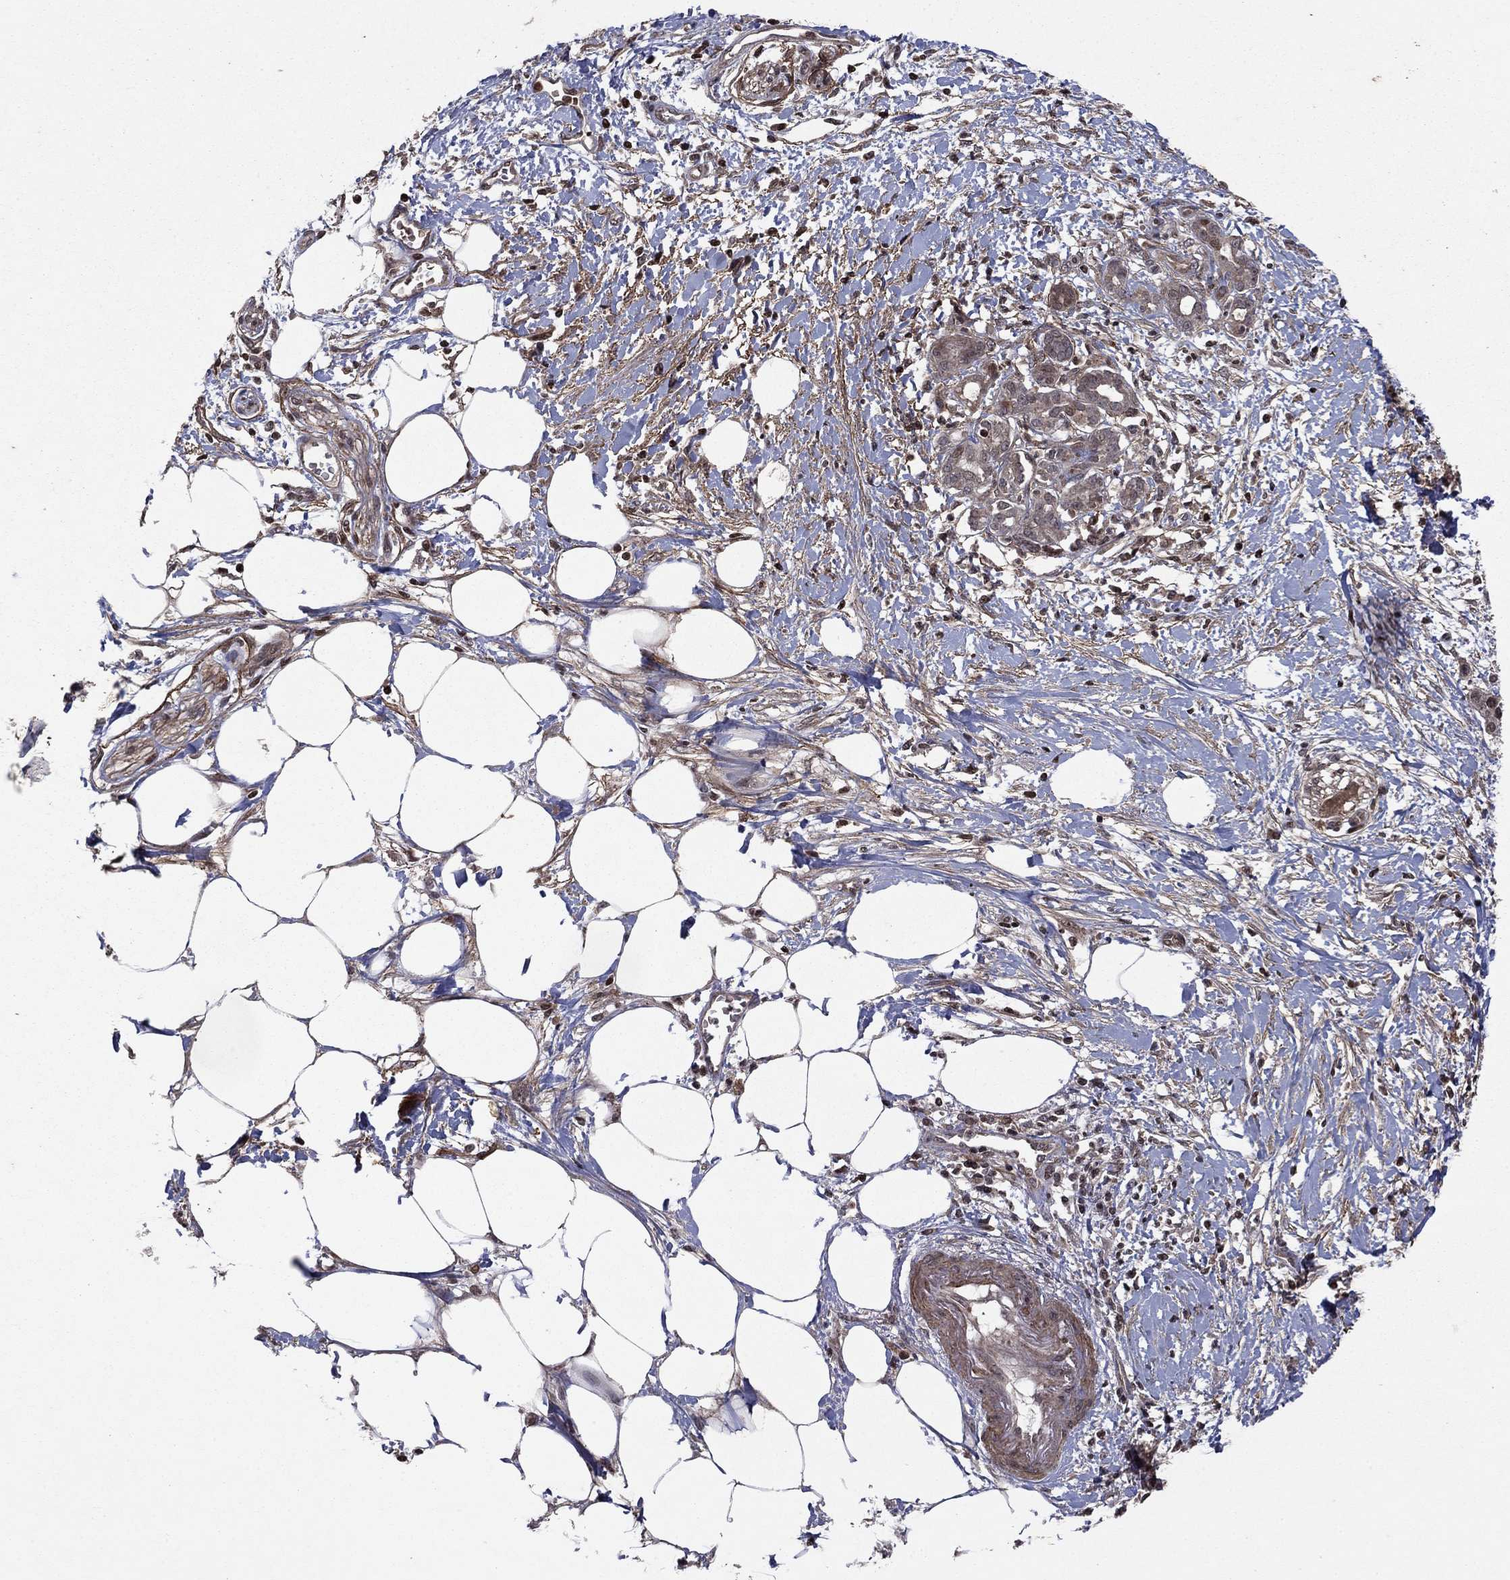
{"staining": {"intensity": "negative", "quantity": "none", "location": "none"}, "tissue": "pancreatic cancer", "cell_type": "Tumor cells", "image_type": "cancer", "snomed": [{"axis": "morphology", "description": "Adenocarcinoma, NOS"}, {"axis": "topography", "description": "Pancreas"}], "caption": "An IHC image of pancreatic cancer is shown. There is no staining in tumor cells of pancreatic cancer.", "gene": "SORBS1", "patient": {"sex": "male", "age": 72}}